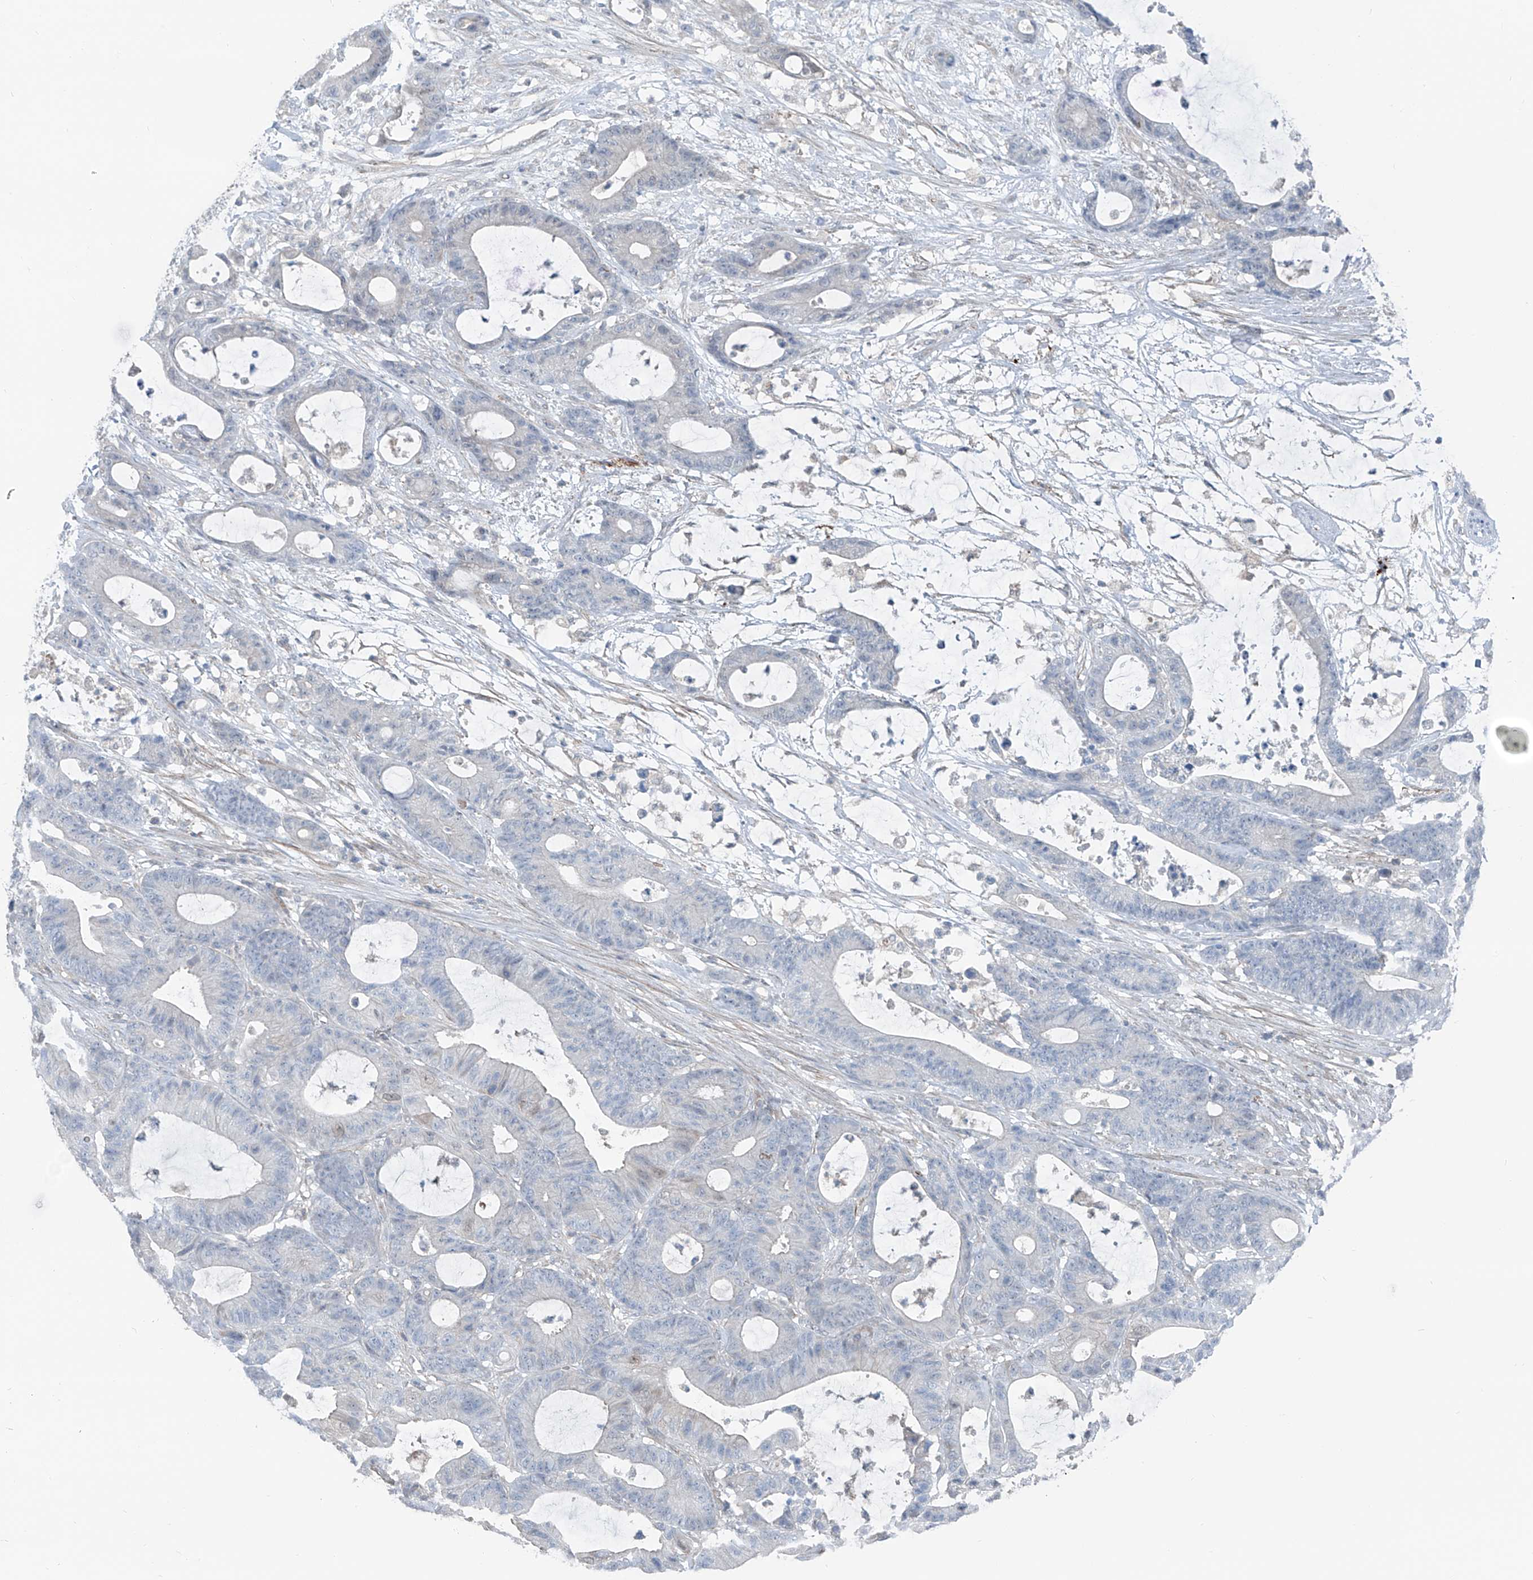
{"staining": {"intensity": "negative", "quantity": "none", "location": "none"}, "tissue": "colorectal cancer", "cell_type": "Tumor cells", "image_type": "cancer", "snomed": [{"axis": "morphology", "description": "Adenocarcinoma, NOS"}, {"axis": "topography", "description": "Colon"}], "caption": "Protein analysis of adenocarcinoma (colorectal) demonstrates no significant staining in tumor cells.", "gene": "HSPB11", "patient": {"sex": "female", "age": 84}}